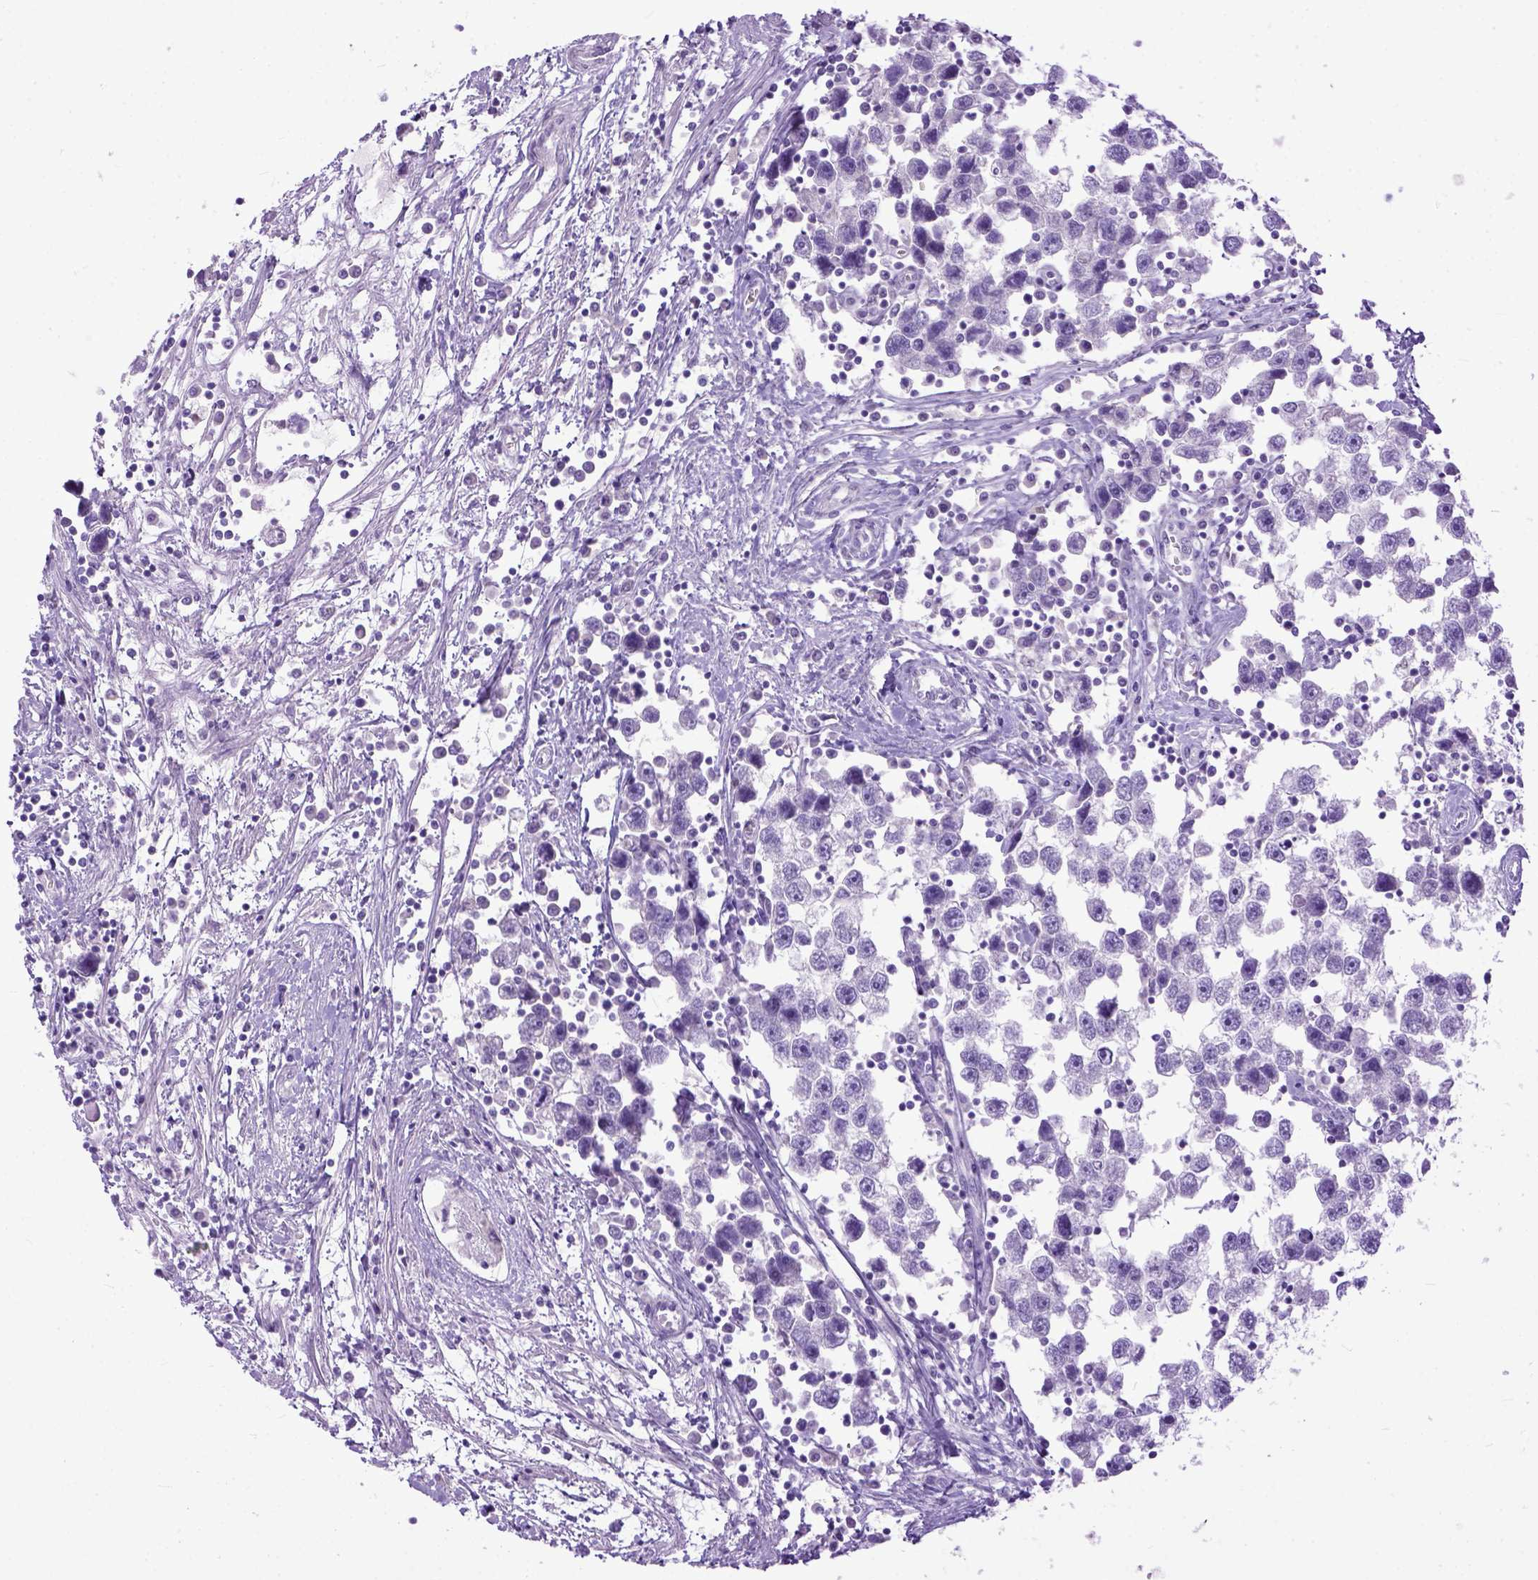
{"staining": {"intensity": "negative", "quantity": "none", "location": "none"}, "tissue": "testis cancer", "cell_type": "Tumor cells", "image_type": "cancer", "snomed": [{"axis": "morphology", "description": "Seminoma, NOS"}, {"axis": "topography", "description": "Testis"}], "caption": "Testis seminoma was stained to show a protein in brown. There is no significant expression in tumor cells.", "gene": "CRB1", "patient": {"sex": "male", "age": 30}}